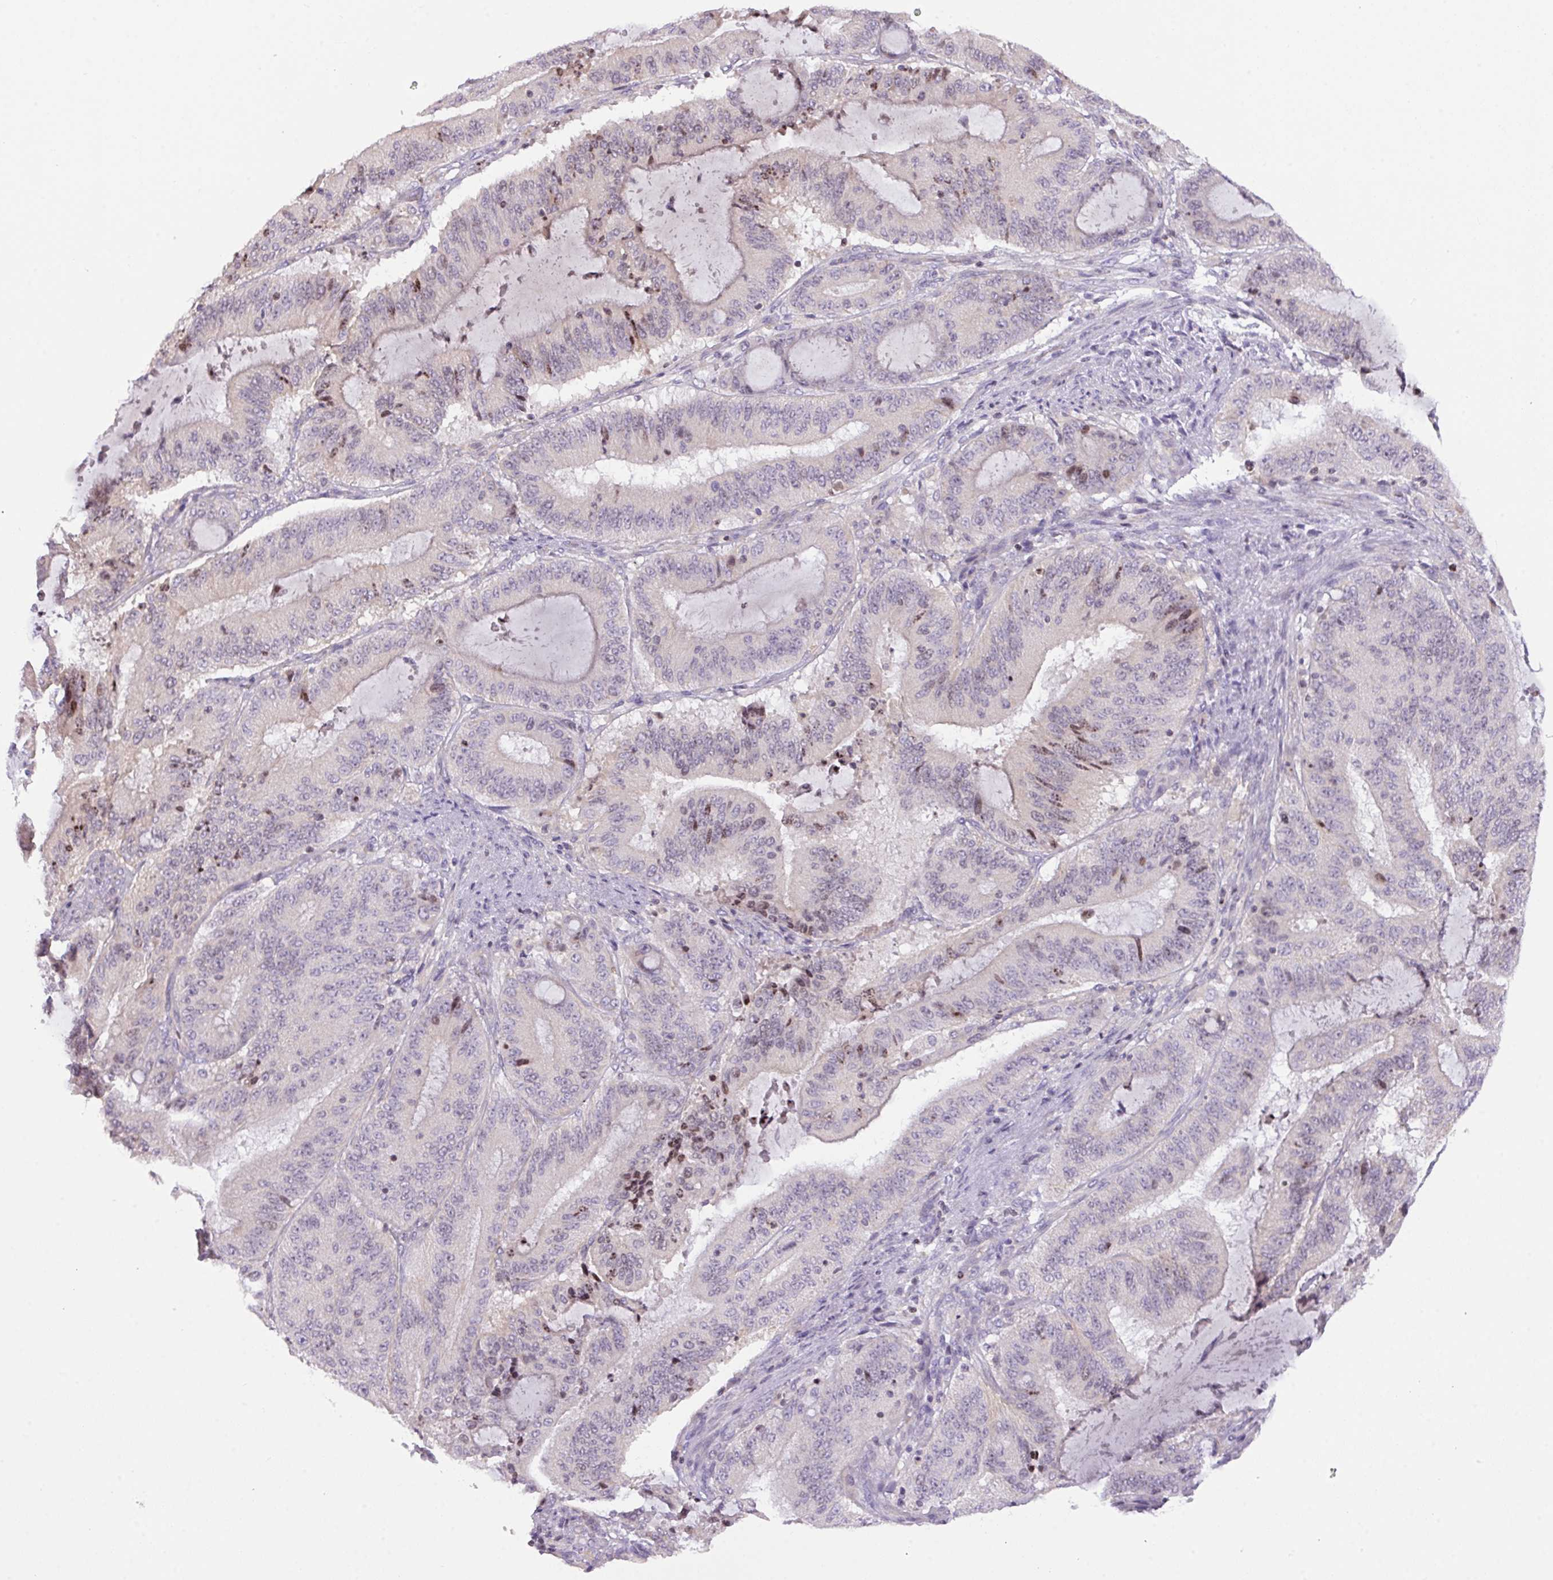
{"staining": {"intensity": "moderate", "quantity": "<25%", "location": "nuclear"}, "tissue": "liver cancer", "cell_type": "Tumor cells", "image_type": "cancer", "snomed": [{"axis": "morphology", "description": "Normal tissue, NOS"}, {"axis": "morphology", "description": "Cholangiocarcinoma"}, {"axis": "topography", "description": "Liver"}, {"axis": "topography", "description": "Peripheral nerve tissue"}], "caption": "Immunohistochemical staining of cholangiocarcinoma (liver) shows low levels of moderate nuclear protein positivity in approximately <25% of tumor cells. The staining was performed using DAB (3,3'-diaminobenzidine), with brown indicating positive protein expression. Nuclei are stained blue with hematoxylin.", "gene": "ZNF394", "patient": {"sex": "female", "age": 73}}